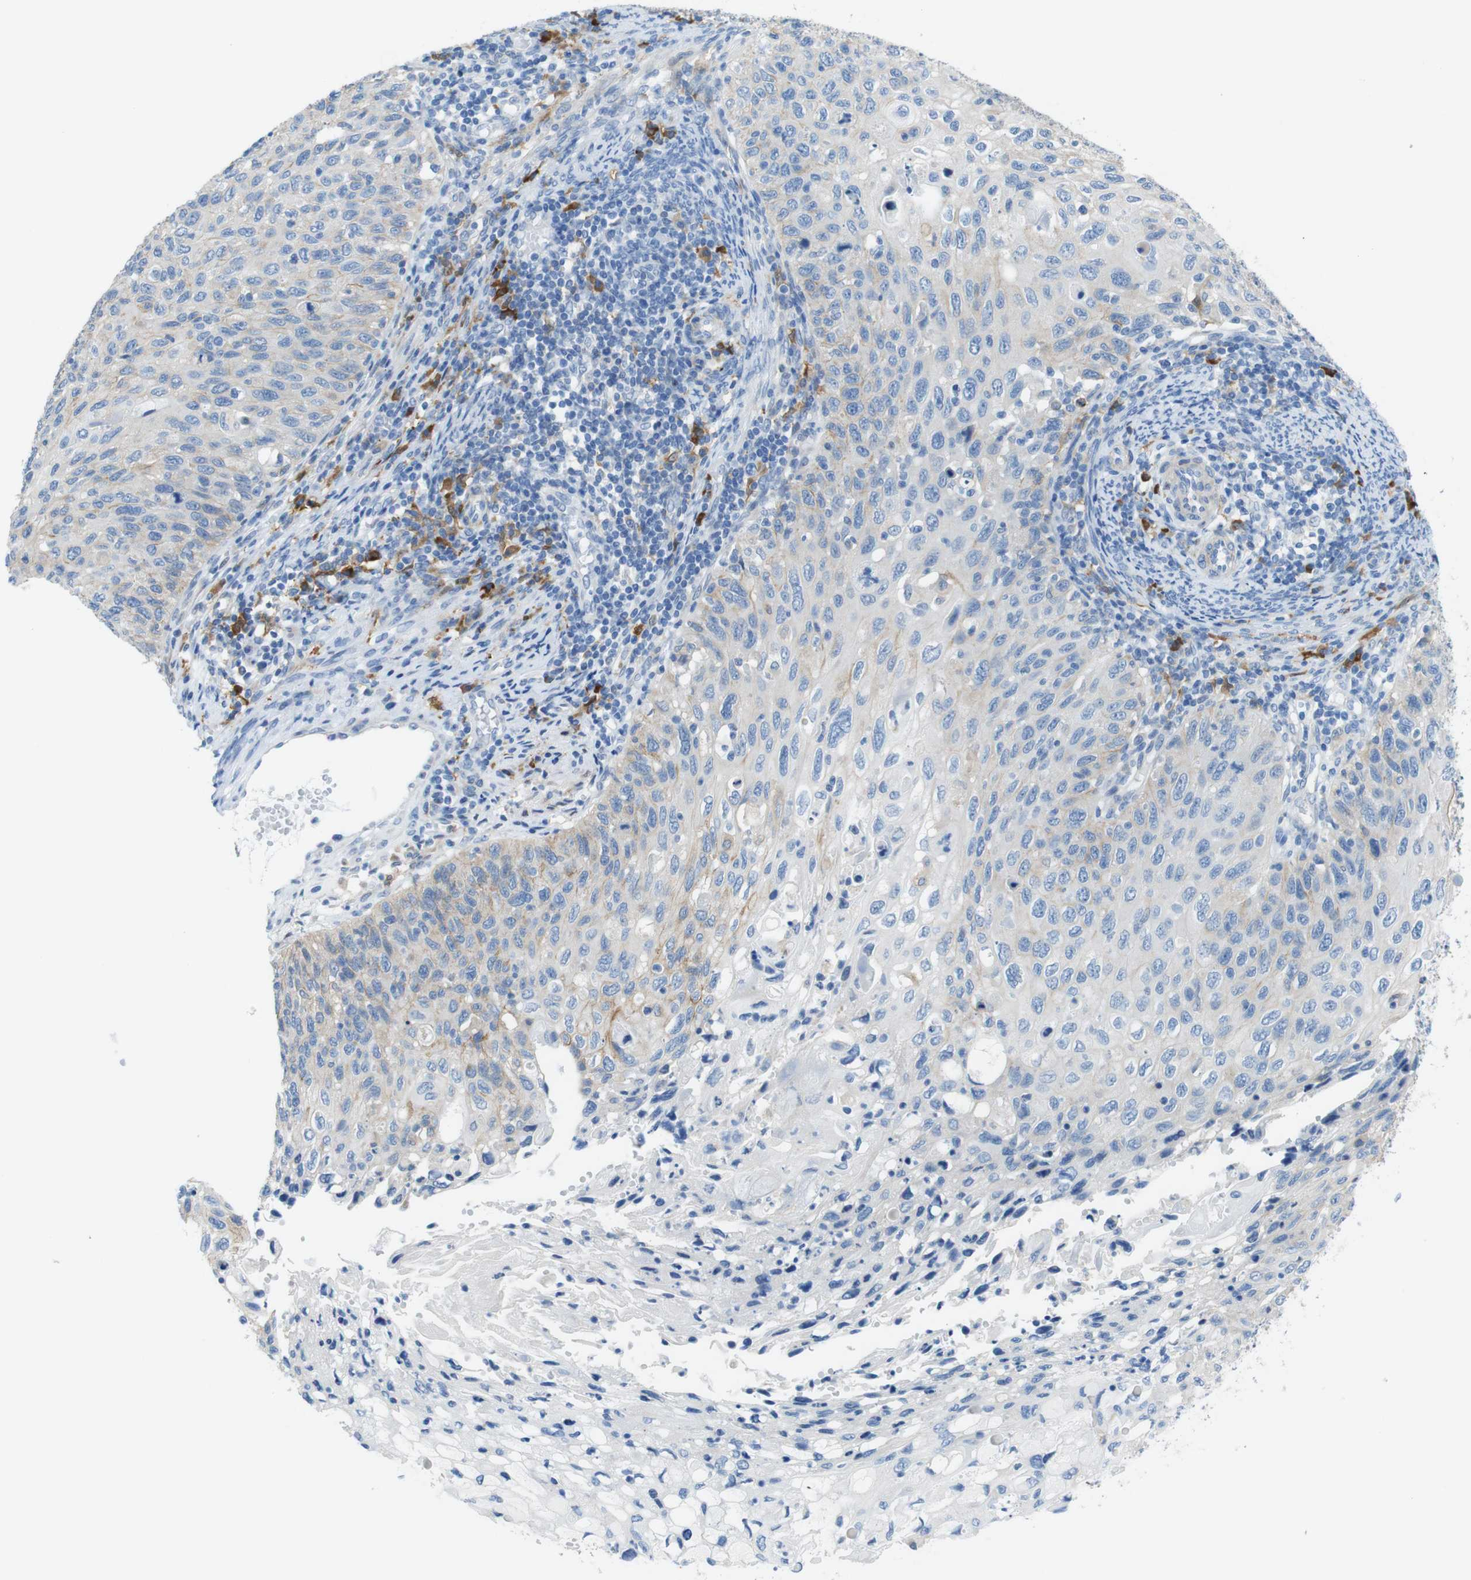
{"staining": {"intensity": "moderate", "quantity": "<25%", "location": "cytoplasmic/membranous"}, "tissue": "cervical cancer", "cell_type": "Tumor cells", "image_type": "cancer", "snomed": [{"axis": "morphology", "description": "Squamous cell carcinoma, NOS"}, {"axis": "topography", "description": "Cervix"}], "caption": "There is low levels of moderate cytoplasmic/membranous staining in tumor cells of squamous cell carcinoma (cervical), as demonstrated by immunohistochemical staining (brown color).", "gene": "CLMN", "patient": {"sex": "female", "age": 70}}